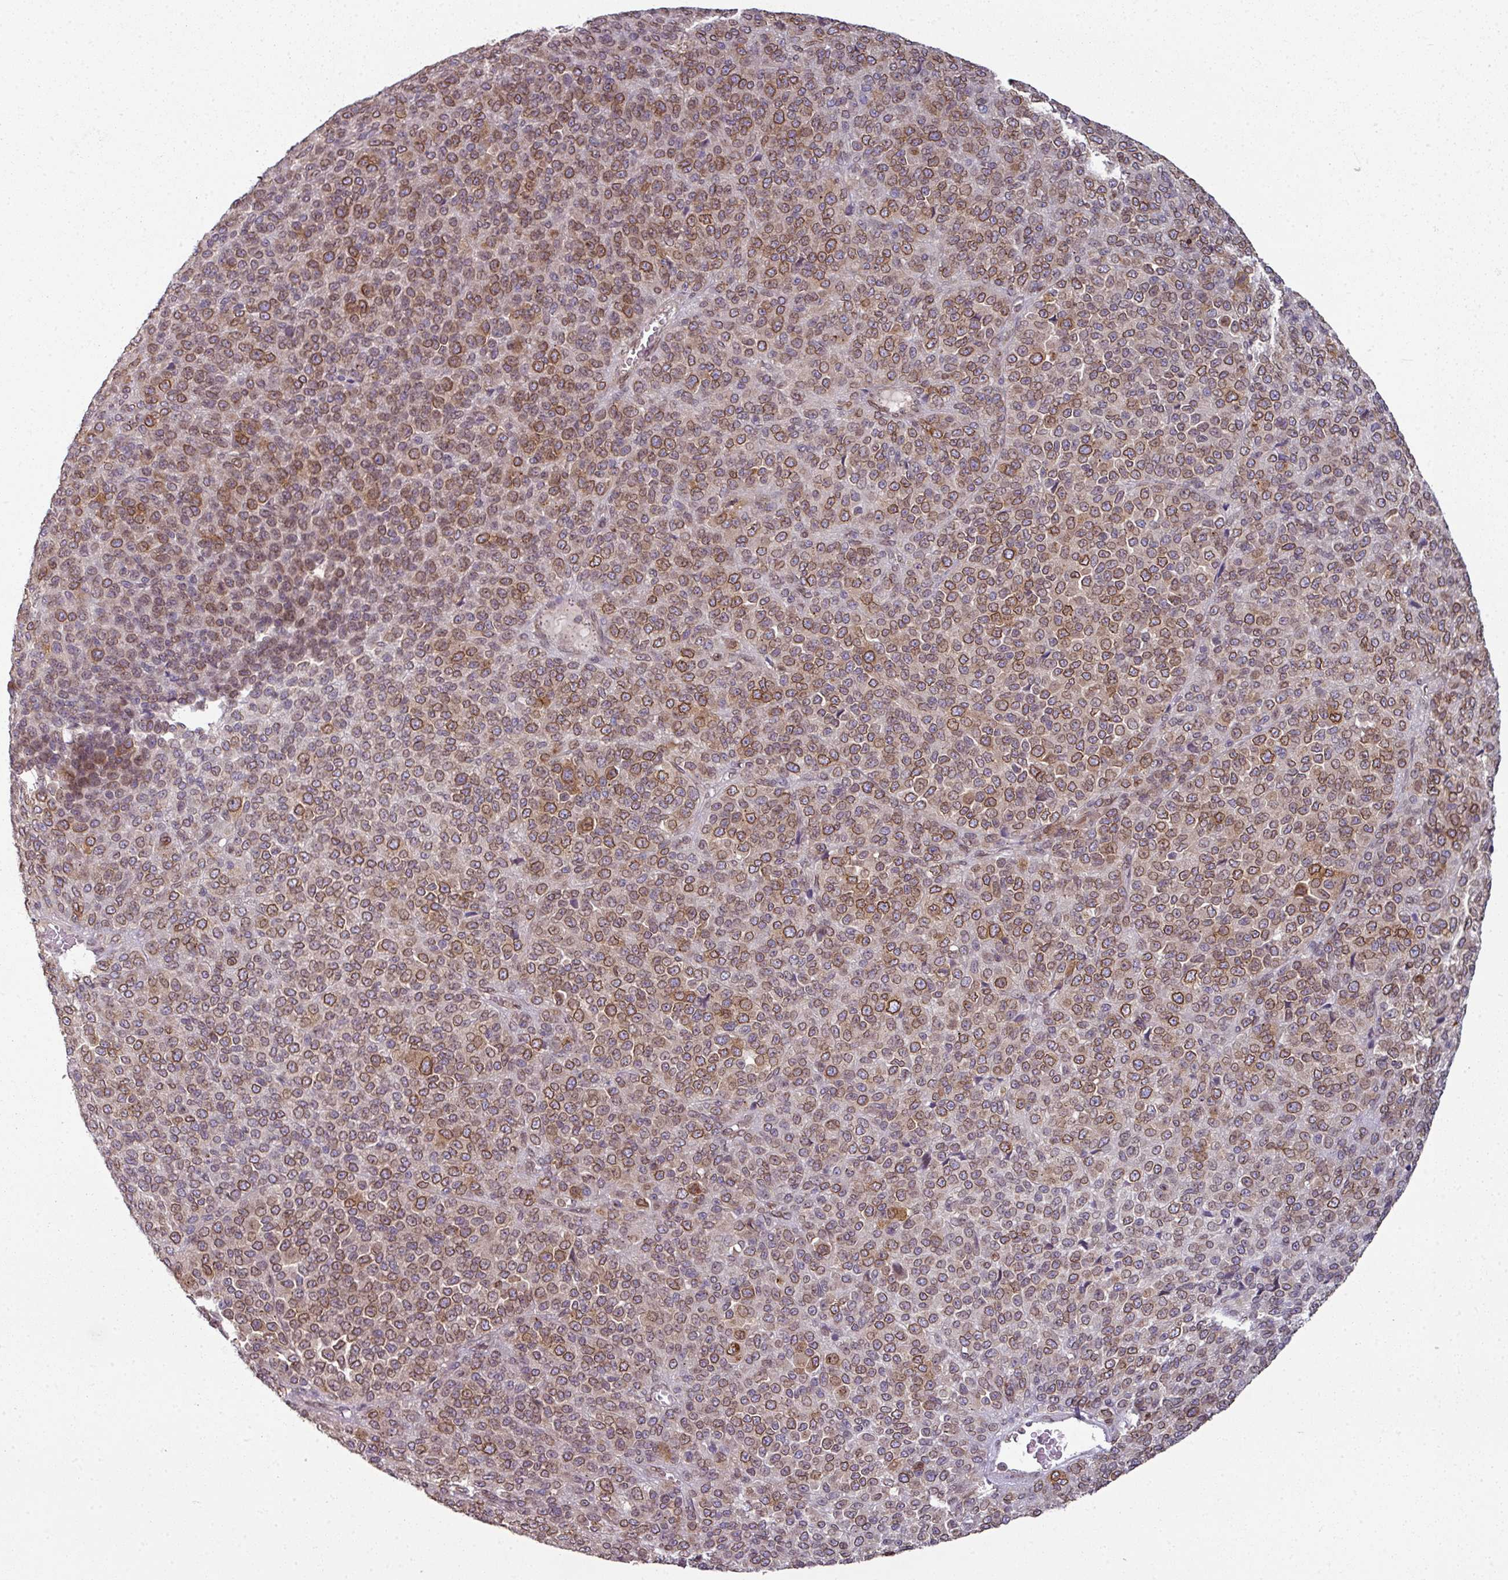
{"staining": {"intensity": "moderate", "quantity": "25%-75%", "location": "cytoplasmic/membranous,nuclear"}, "tissue": "melanoma", "cell_type": "Tumor cells", "image_type": "cancer", "snomed": [{"axis": "morphology", "description": "Malignant melanoma, Metastatic site"}, {"axis": "topography", "description": "Brain"}], "caption": "Melanoma stained with a protein marker reveals moderate staining in tumor cells.", "gene": "RANGAP1", "patient": {"sex": "female", "age": 56}}